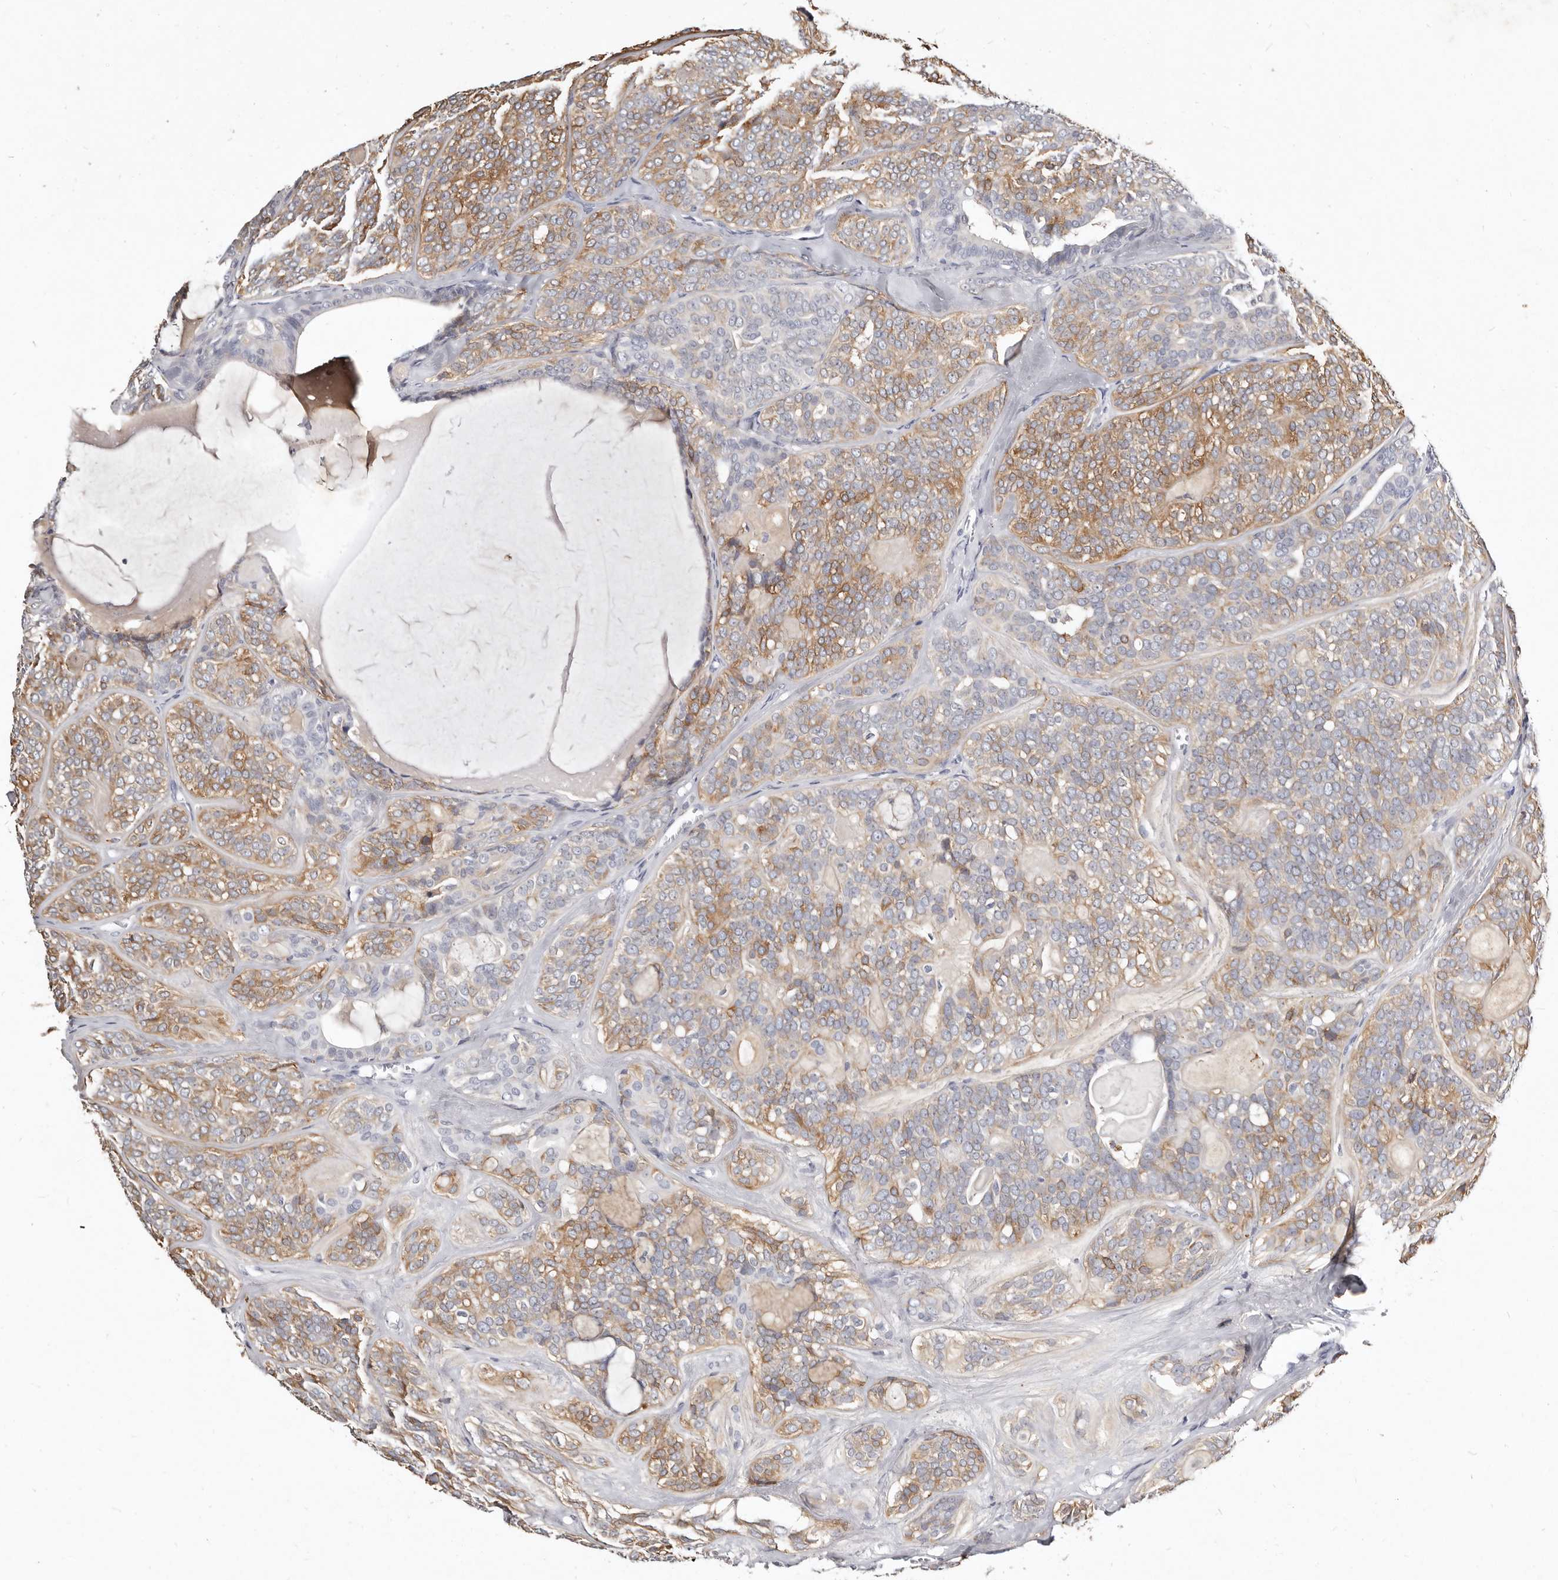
{"staining": {"intensity": "moderate", "quantity": "25%-75%", "location": "cytoplasmic/membranous"}, "tissue": "head and neck cancer", "cell_type": "Tumor cells", "image_type": "cancer", "snomed": [{"axis": "morphology", "description": "Adenocarcinoma, NOS"}, {"axis": "topography", "description": "Head-Neck"}], "caption": "This histopathology image shows adenocarcinoma (head and neck) stained with immunohistochemistry to label a protein in brown. The cytoplasmic/membranous of tumor cells show moderate positivity for the protein. Nuclei are counter-stained blue.", "gene": "MRPS33", "patient": {"sex": "male", "age": 66}}